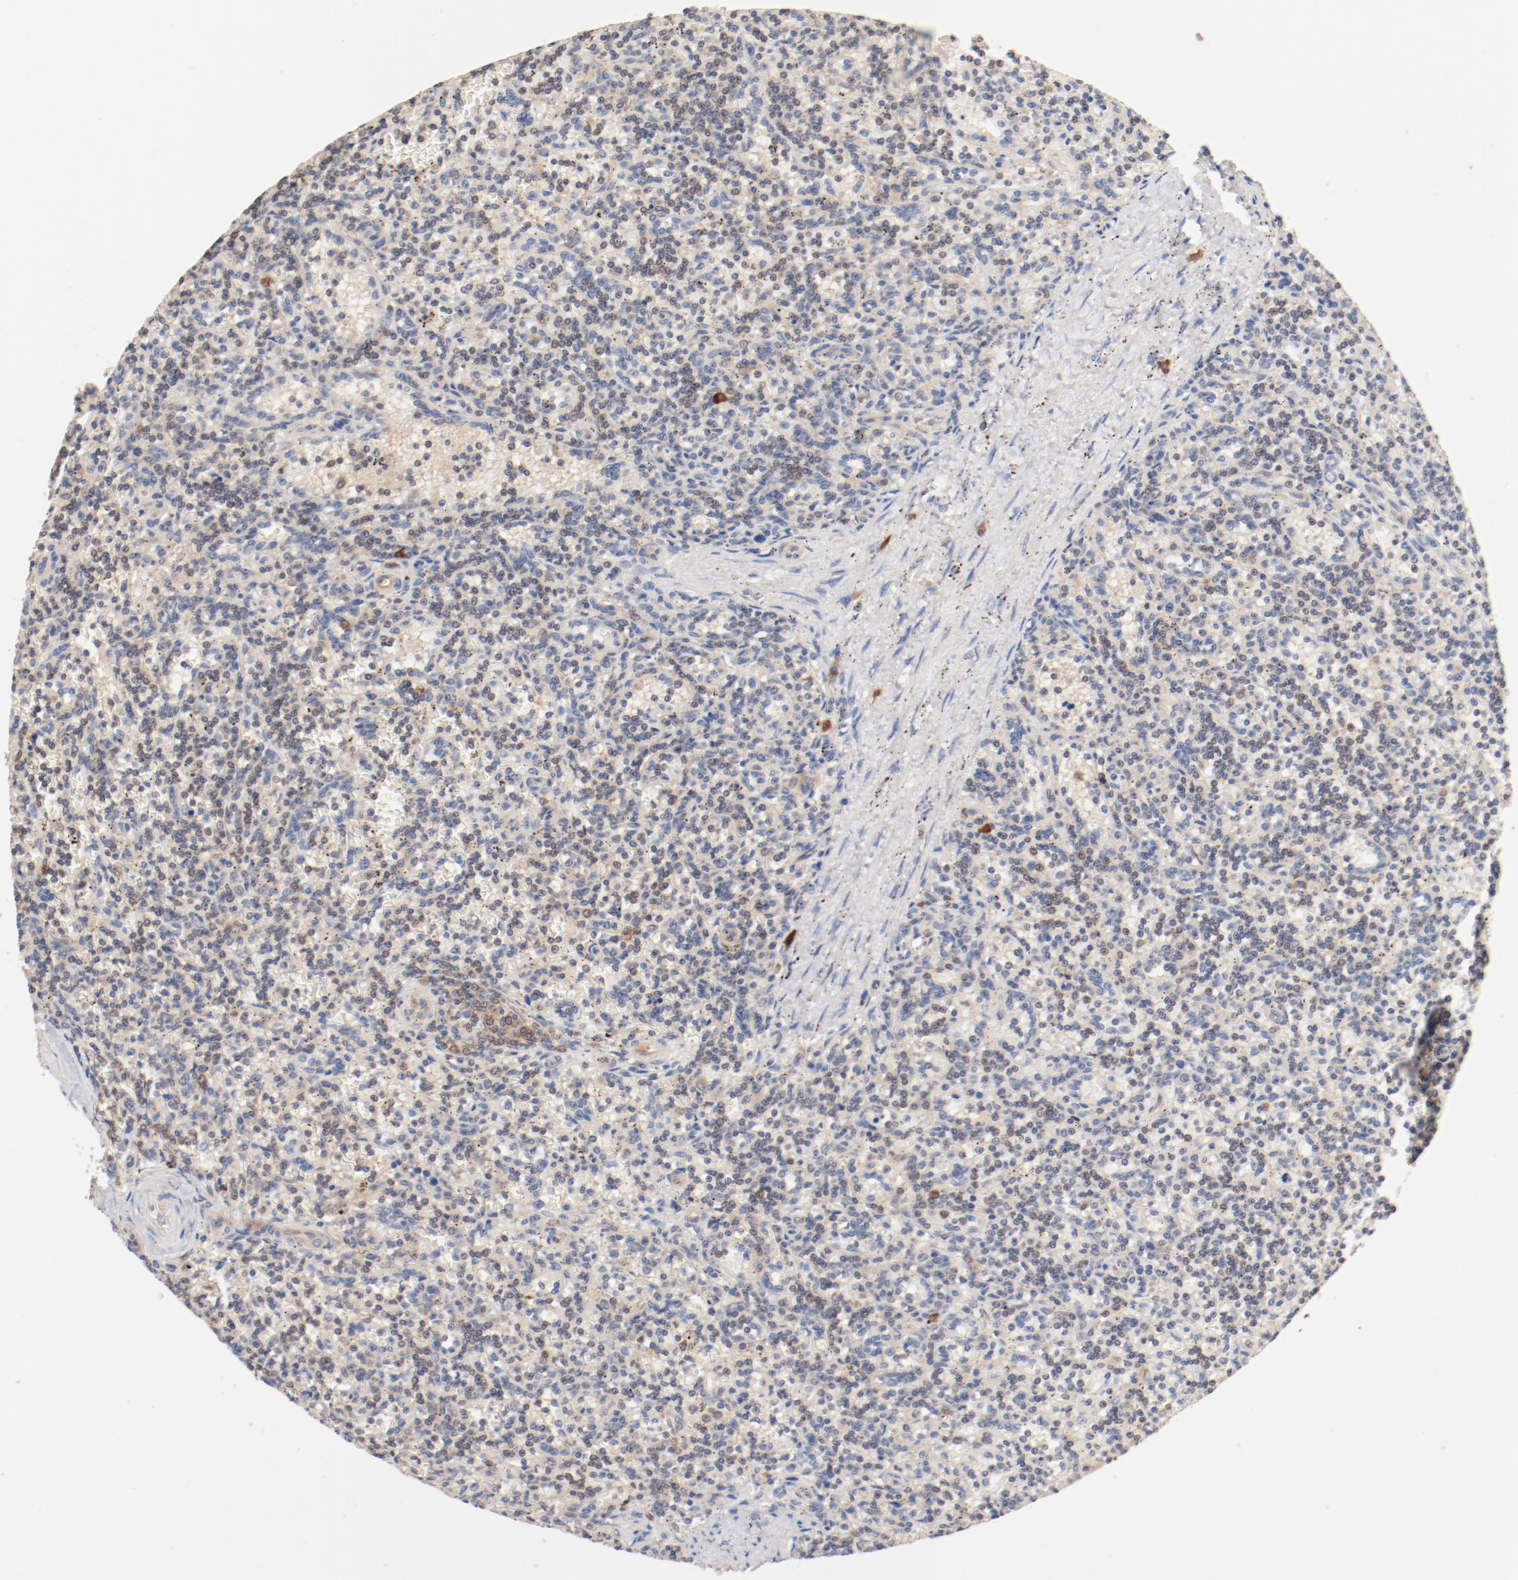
{"staining": {"intensity": "weak", "quantity": "<25%", "location": "cytoplasmic/membranous"}, "tissue": "lymphoma", "cell_type": "Tumor cells", "image_type": "cancer", "snomed": [{"axis": "morphology", "description": "Malignant lymphoma, non-Hodgkin's type, Low grade"}, {"axis": "topography", "description": "Spleen"}], "caption": "A high-resolution histopathology image shows IHC staining of malignant lymphoma, non-Hodgkin's type (low-grade), which demonstrates no significant staining in tumor cells.", "gene": "UBE2J1", "patient": {"sex": "male", "age": 73}}